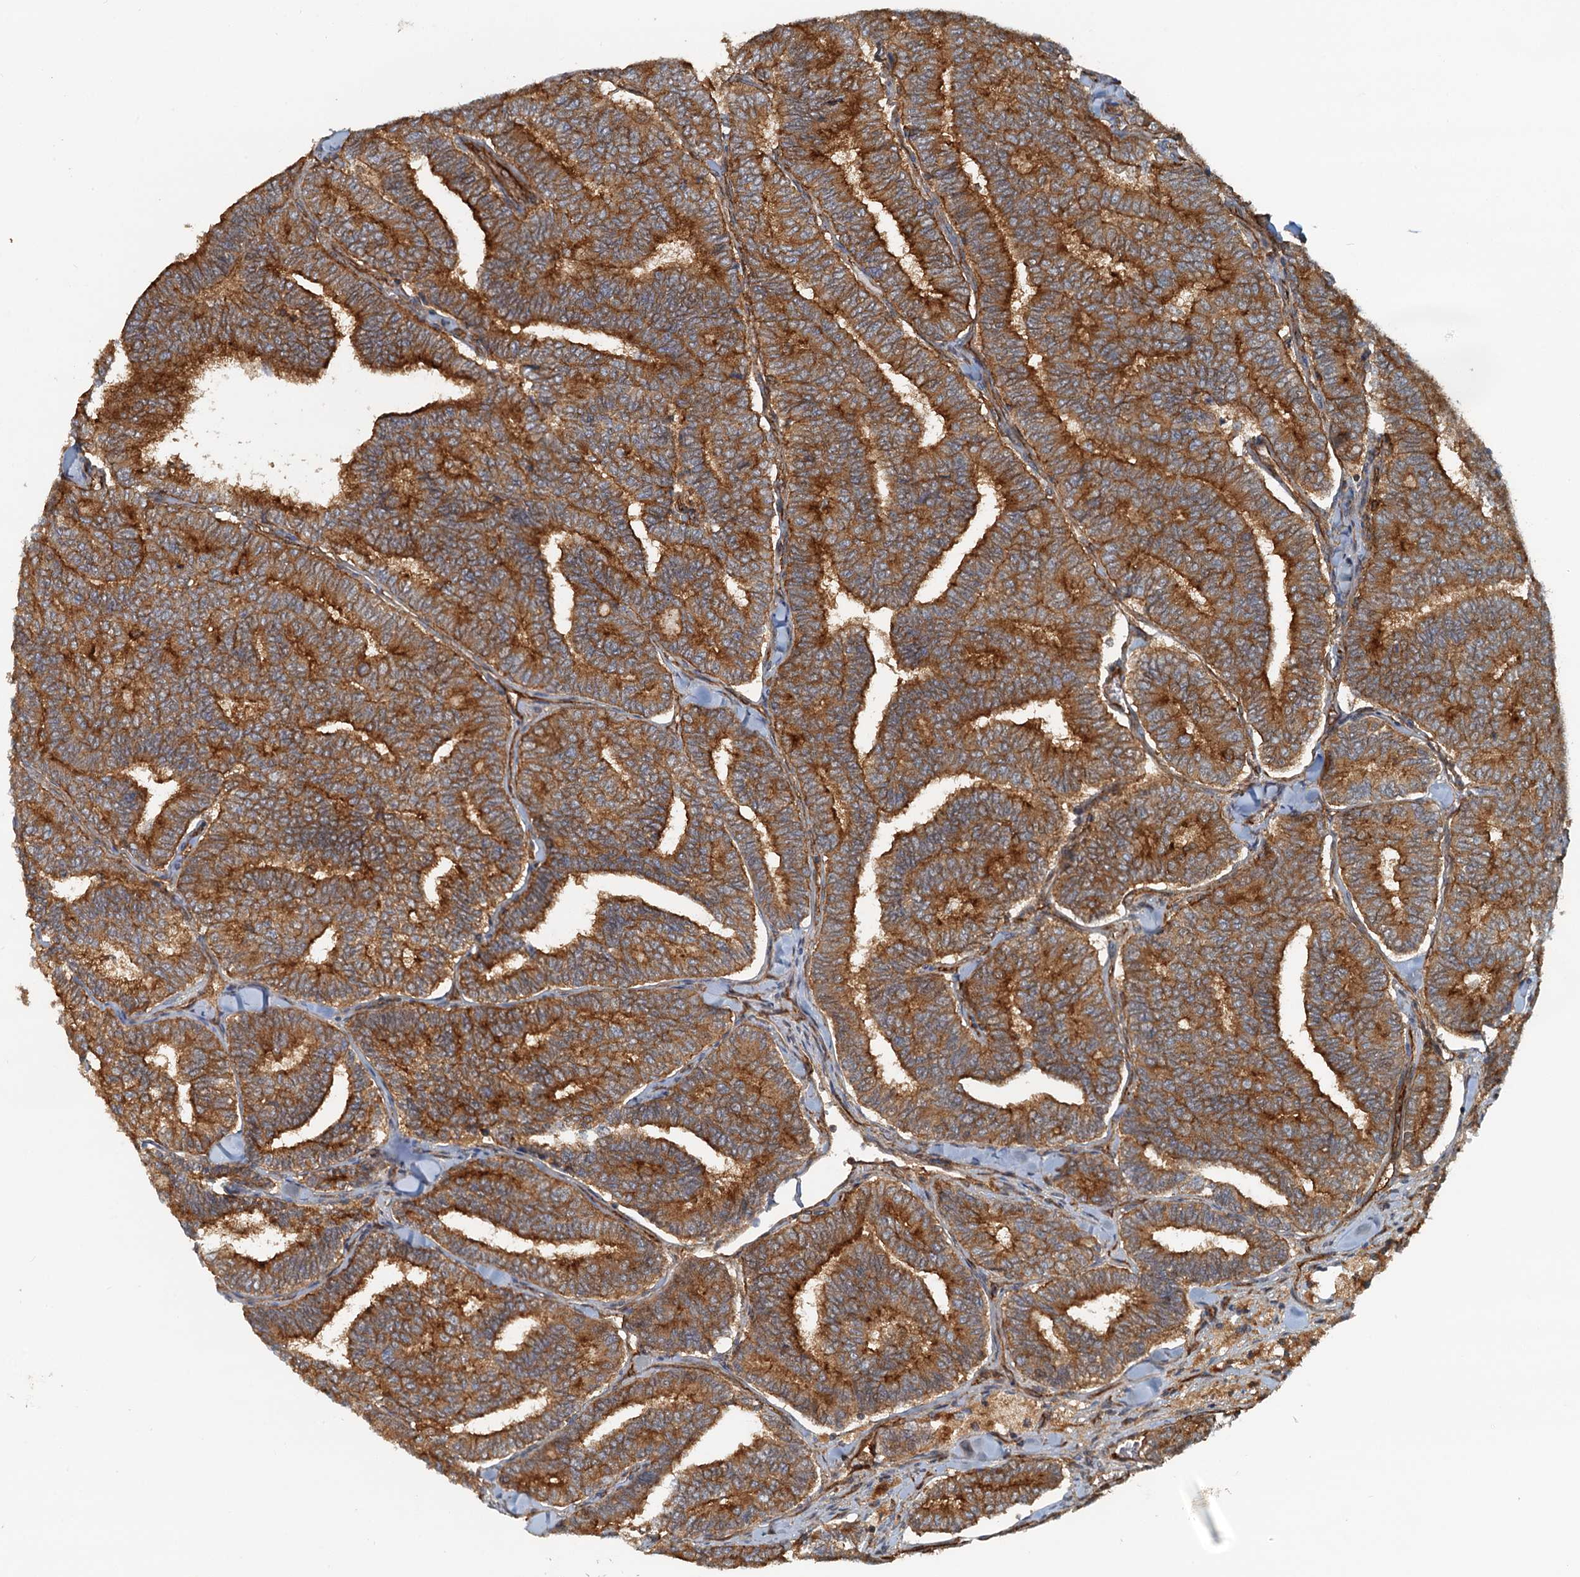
{"staining": {"intensity": "strong", "quantity": ">75%", "location": "cytoplasmic/membranous"}, "tissue": "thyroid cancer", "cell_type": "Tumor cells", "image_type": "cancer", "snomed": [{"axis": "morphology", "description": "Papillary adenocarcinoma, NOS"}, {"axis": "topography", "description": "Thyroid gland"}], "caption": "The image displays immunohistochemical staining of thyroid cancer. There is strong cytoplasmic/membranous positivity is present in approximately >75% of tumor cells.", "gene": "NIPAL3", "patient": {"sex": "female", "age": 35}}